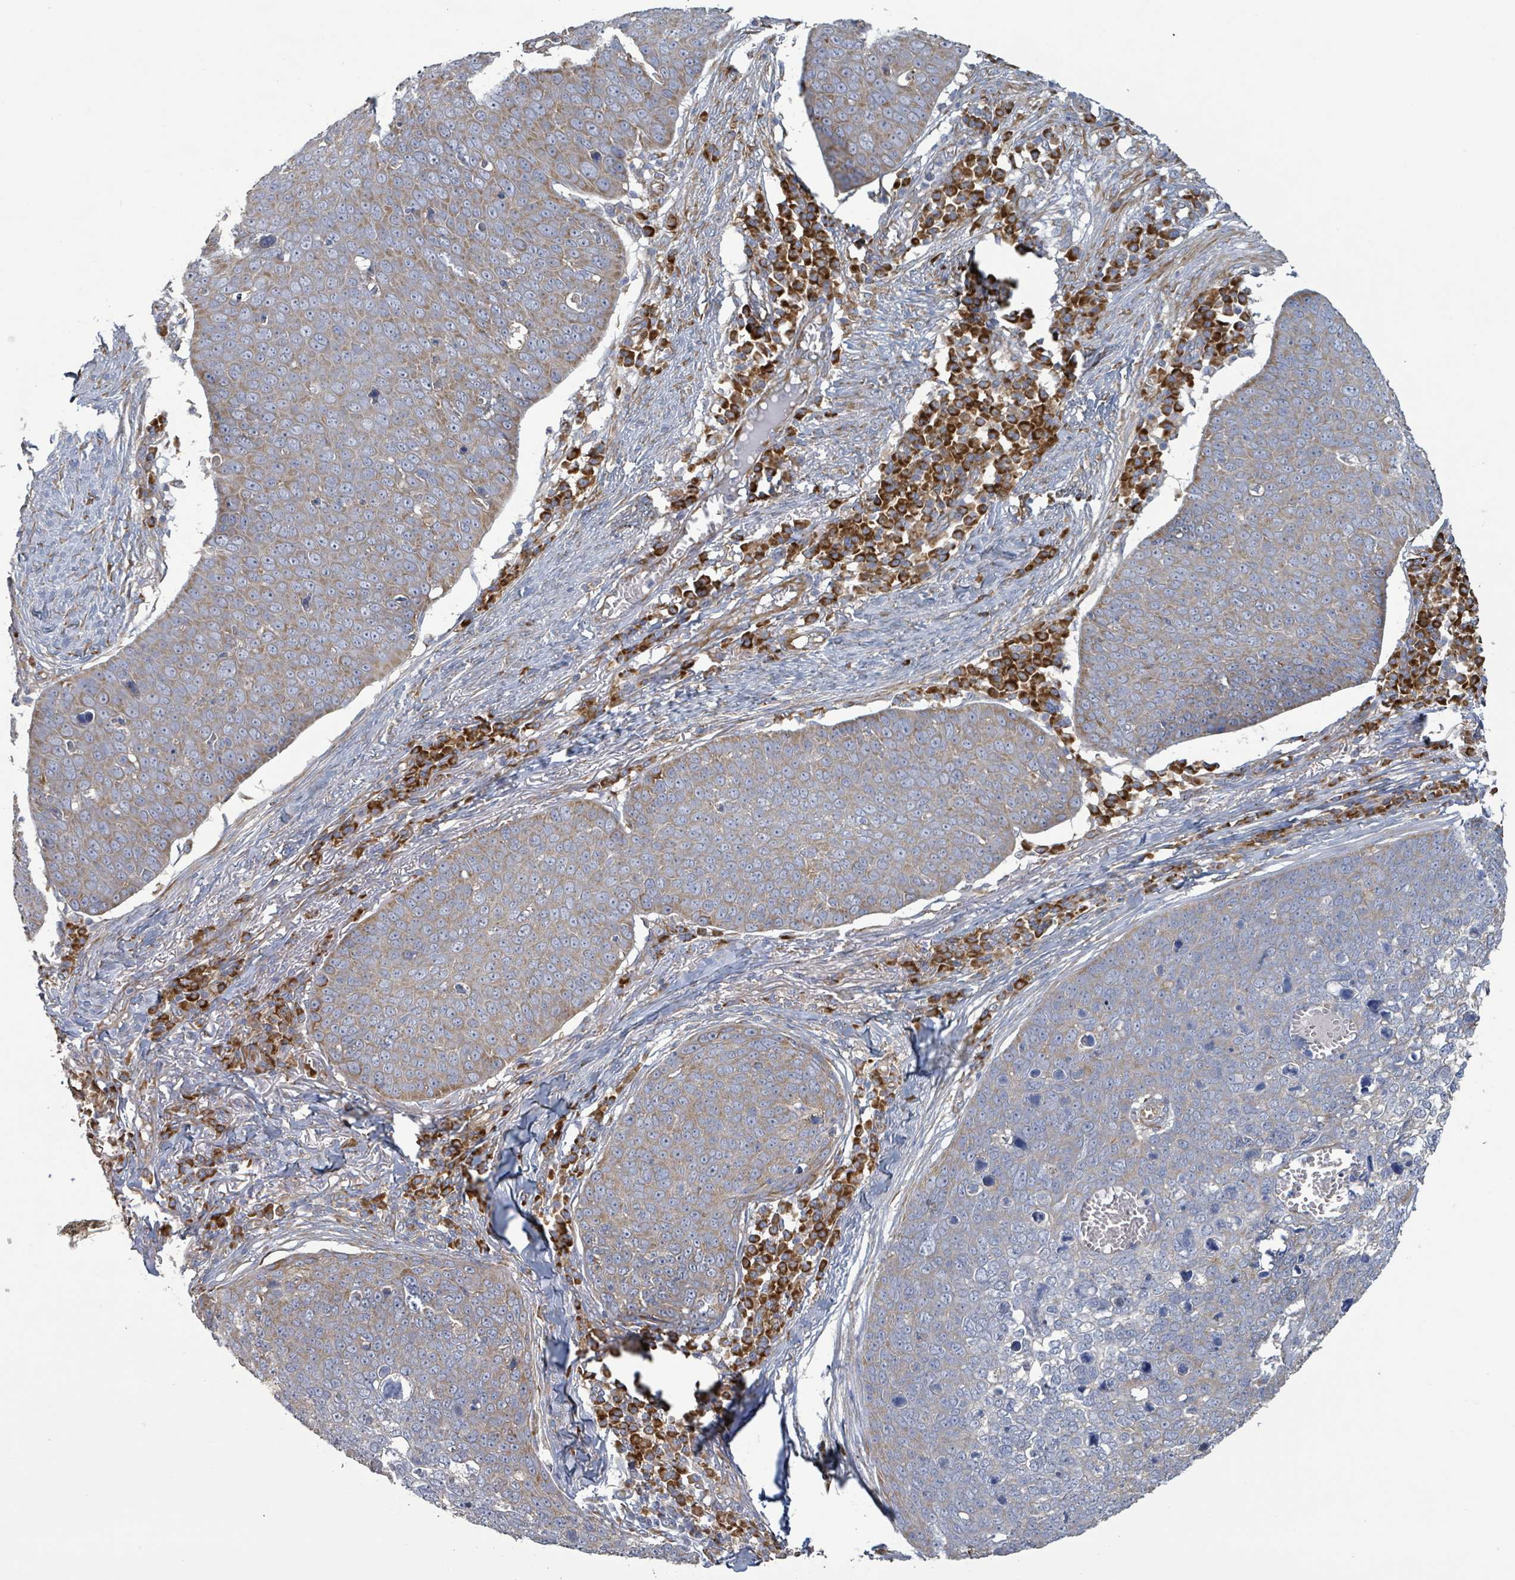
{"staining": {"intensity": "moderate", "quantity": "25%-75%", "location": "cytoplasmic/membranous"}, "tissue": "skin cancer", "cell_type": "Tumor cells", "image_type": "cancer", "snomed": [{"axis": "morphology", "description": "Squamous cell carcinoma, NOS"}, {"axis": "topography", "description": "Skin"}], "caption": "Human skin cancer stained with a protein marker displays moderate staining in tumor cells.", "gene": "RPL32", "patient": {"sex": "male", "age": 71}}